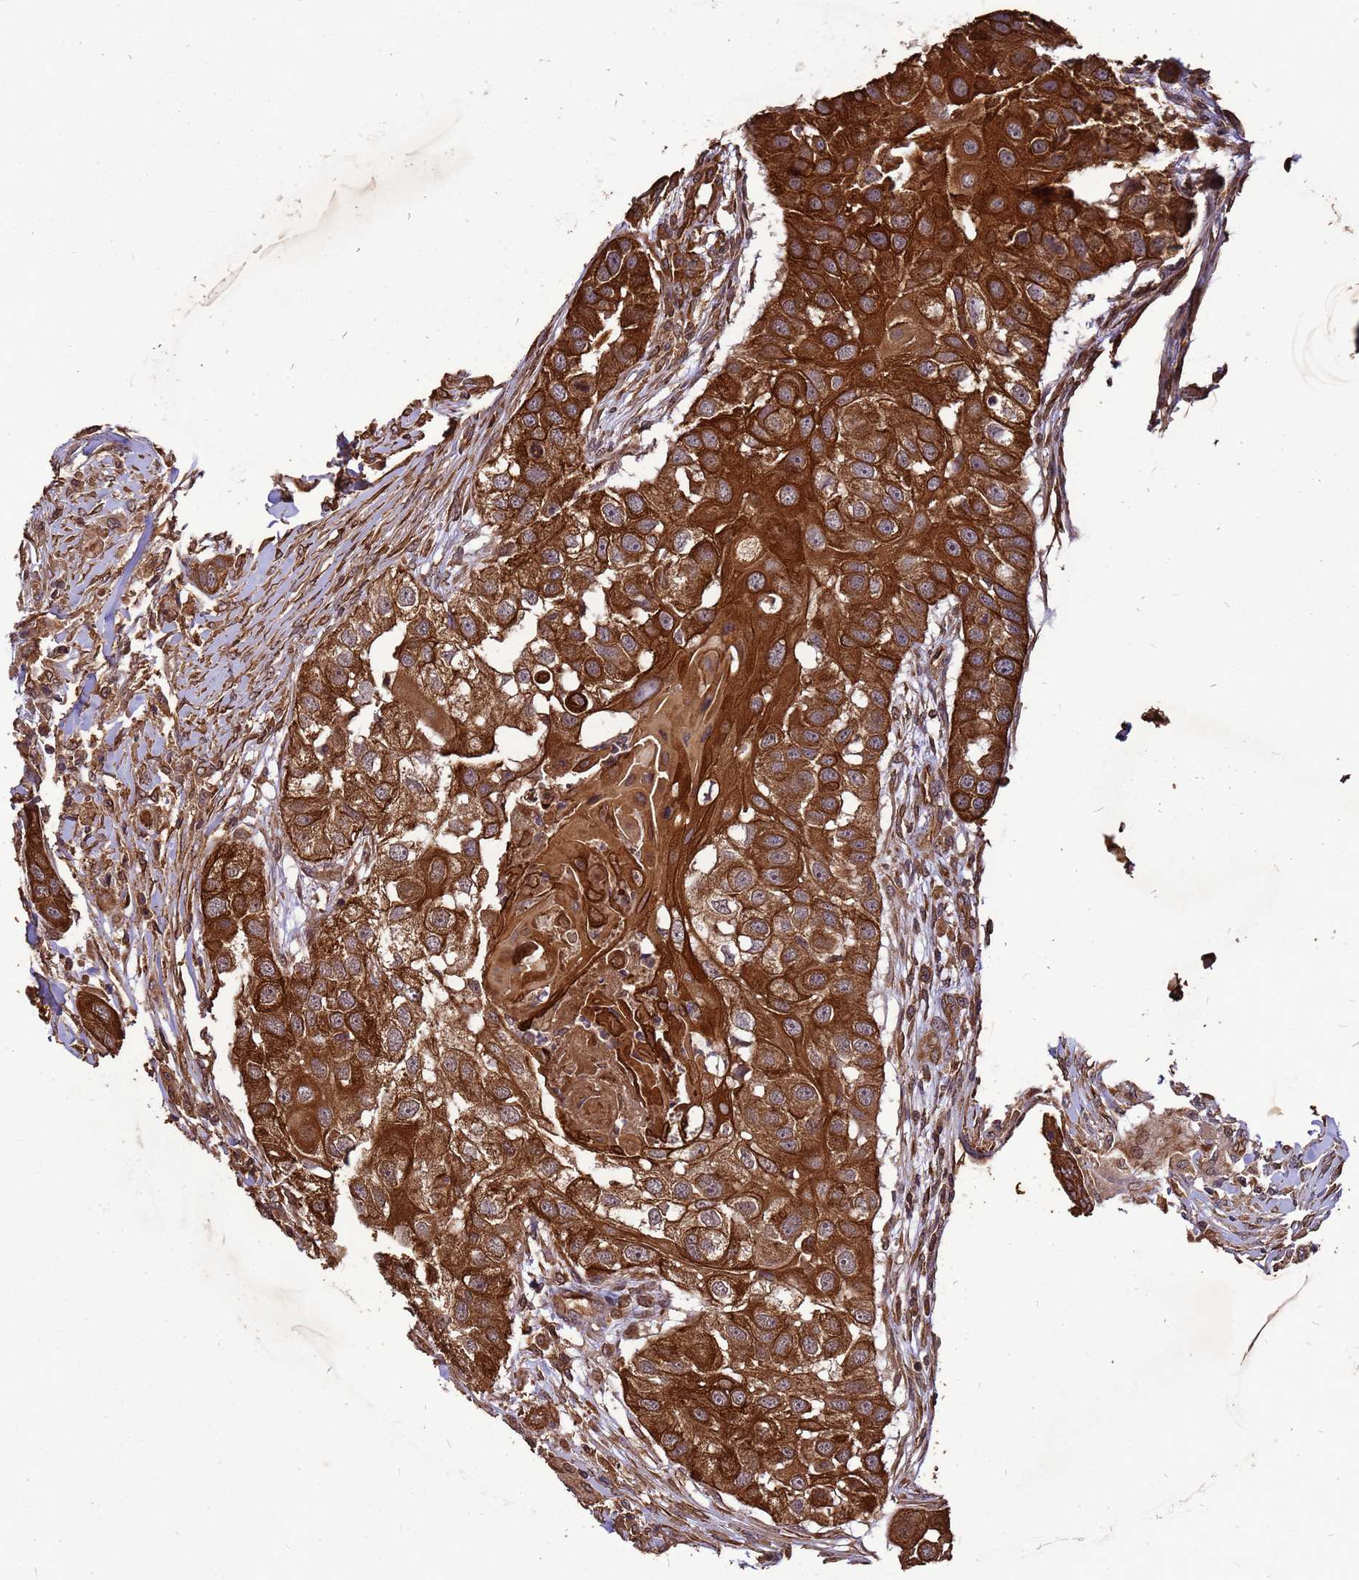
{"staining": {"intensity": "strong", "quantity": ">75%", "location": "cytoplasmic/membranous"}, "tissue": "head and neck cancer", "cell_type": "Tumor cells", "image_type": "cancer", "snomed": [{"axis": "morphology", "description": "Normal tissue, NOS"}, {"axis": "morphology", "description": "Squamous cell carcinoma, NOS"}, {"axis": "topography", "description": "Skeletal muscle"}, {"axis": "topography", "description": "Head-Neck"}], "caption": "Immunohistochemical staining of human squamous cell carcinoma (head and neck) displays high levels of strong cytoplasmic/membranous expression in approximately >75% of tumor cells. The protein is shown in brown color, while the nuclei are stained blue.", "gene": "ZNF618", "patient": {"sex": "male", "age": 51}}